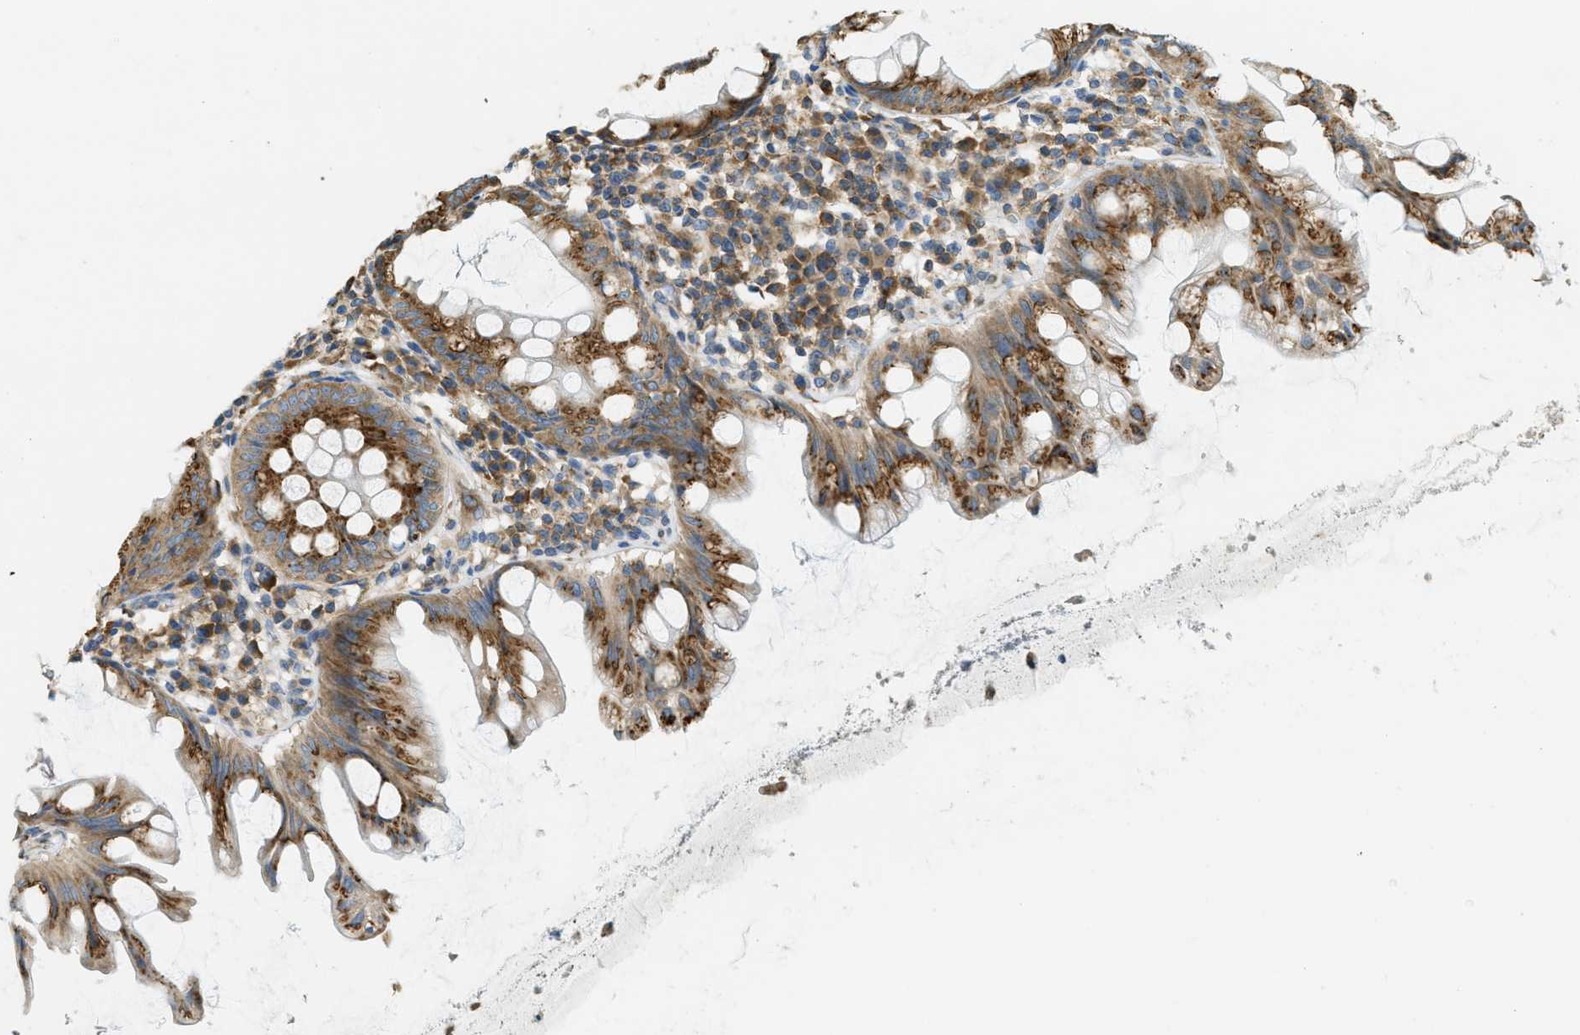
{"staining": {"intensity": "moderate", "quantity": ">75%", "location": "cytoplasmic/membranous"}, "tissue": "appendix", "cell_type": "Glandular cells", "image_type": "normal", "snomed": [{"axis": "morphology", "description": "Normal tissue, NOS"}, {"axis": "topography", "description": "Appendix"}], "caption": "Appendix stained for a protein demonstrates moderate cytoplasmic/membranous positivity in glandular cells. (Stains: DAB (3,3'-diaminobenzidine) in brown, nuclei in blue, Microscopy: brightfield microscopy at high magnification).", "gene": "ABCF1", "patient": {"sex": "male", "age": 56}}